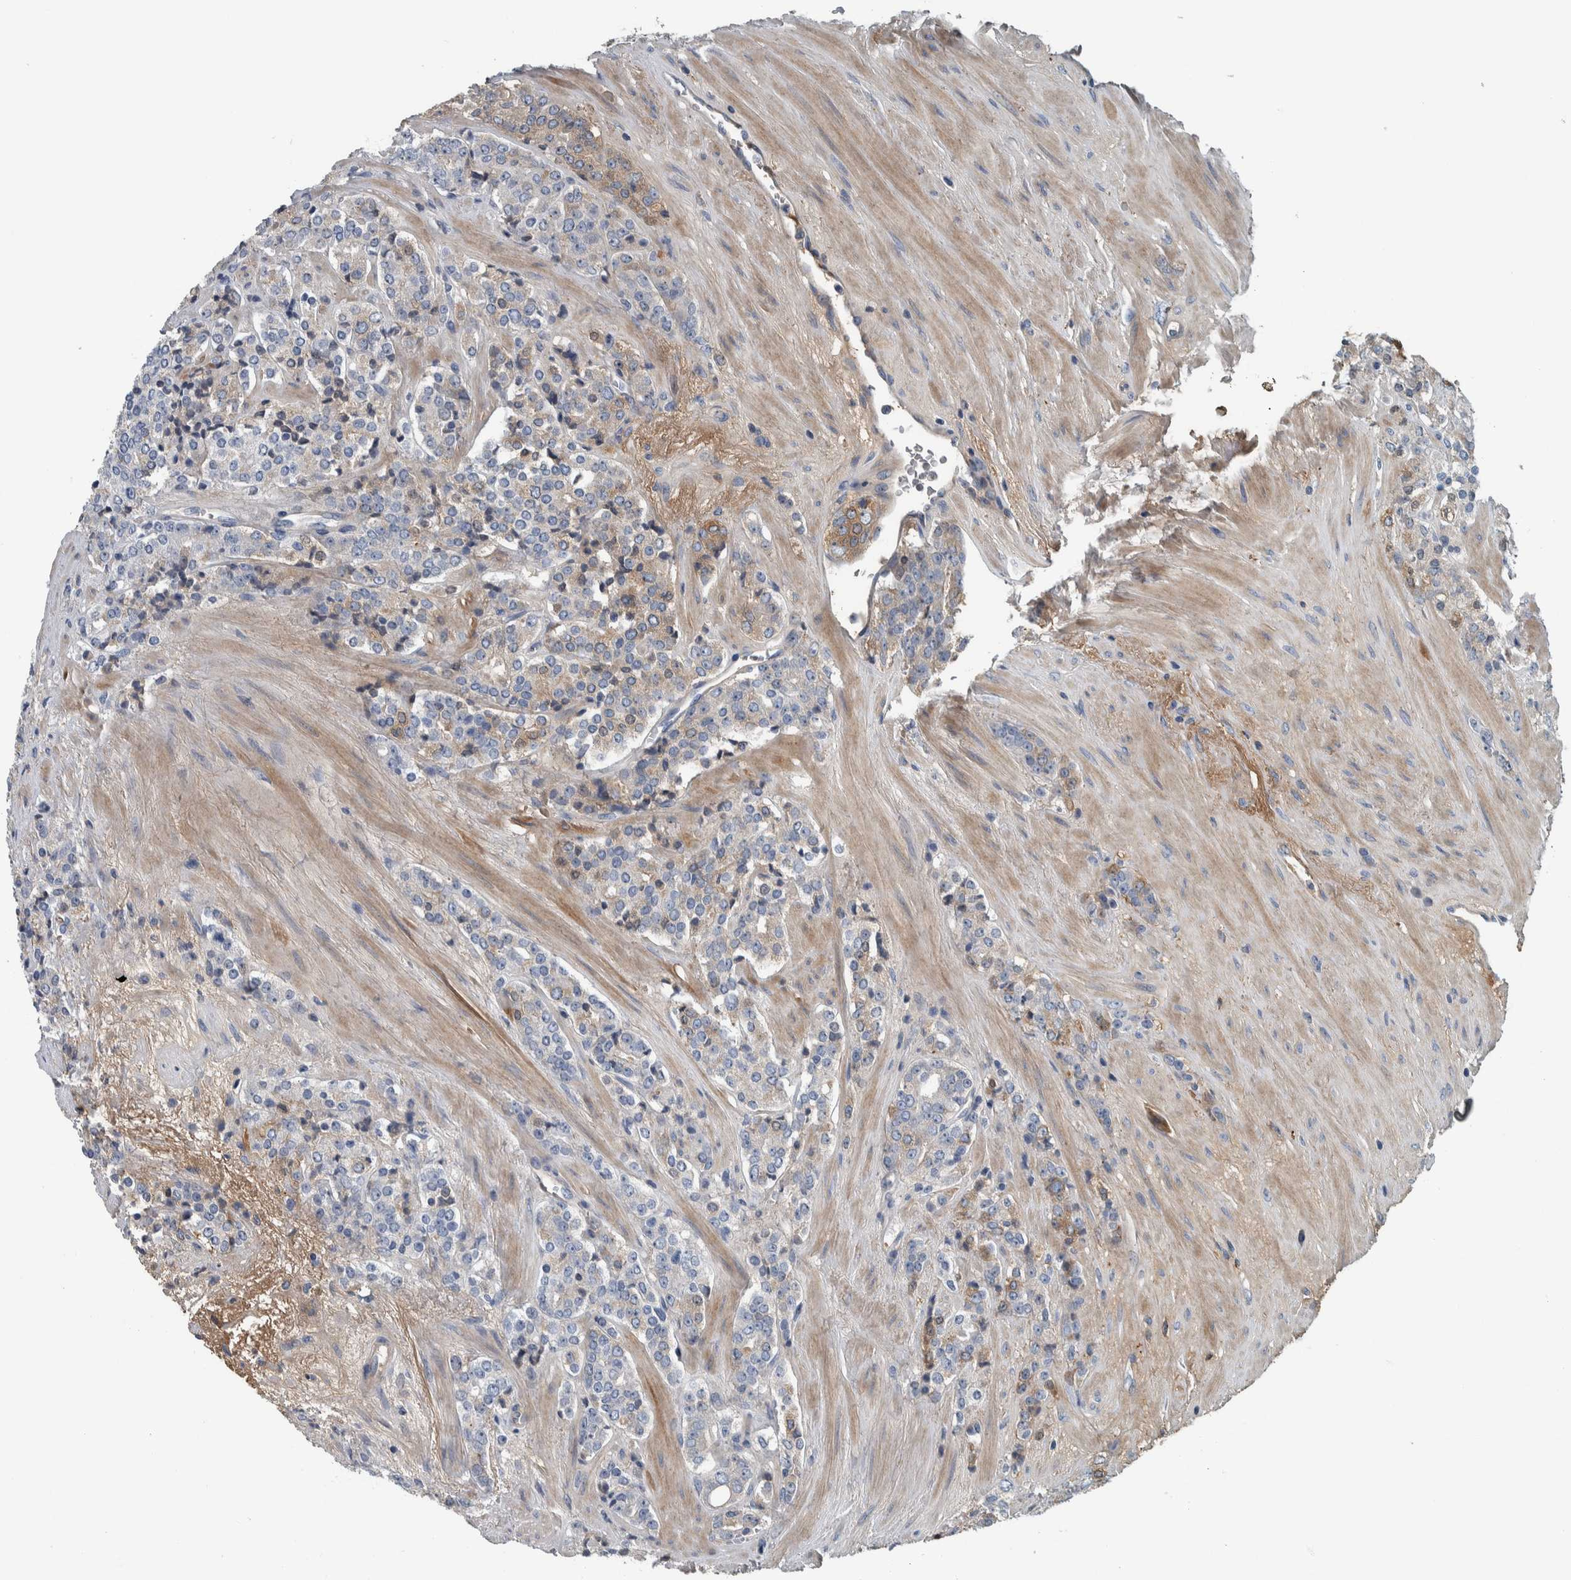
{"staining": {"intensity": "negative", "quantity": "none", "location": "none"}, "tissue": "prostate cancer", "cell_type": "Tumor cells", "image_type": "cancer", "snomed": [{"axis": "morphology", "description": "Adenocarcinoma, High grade"}, {"axis": "topography", "description": "Prostate"}], "caption": "This histopathology image is of high-grade adenocarcinoma (prostate) stained with immunohistochemistry (IHC) to label a protein in brown with the nuclei are counter-stained blue. There is no expression in tumor cells.", "gene": "SERPINC1", "patient": {"sex": "male", "age": 71}}